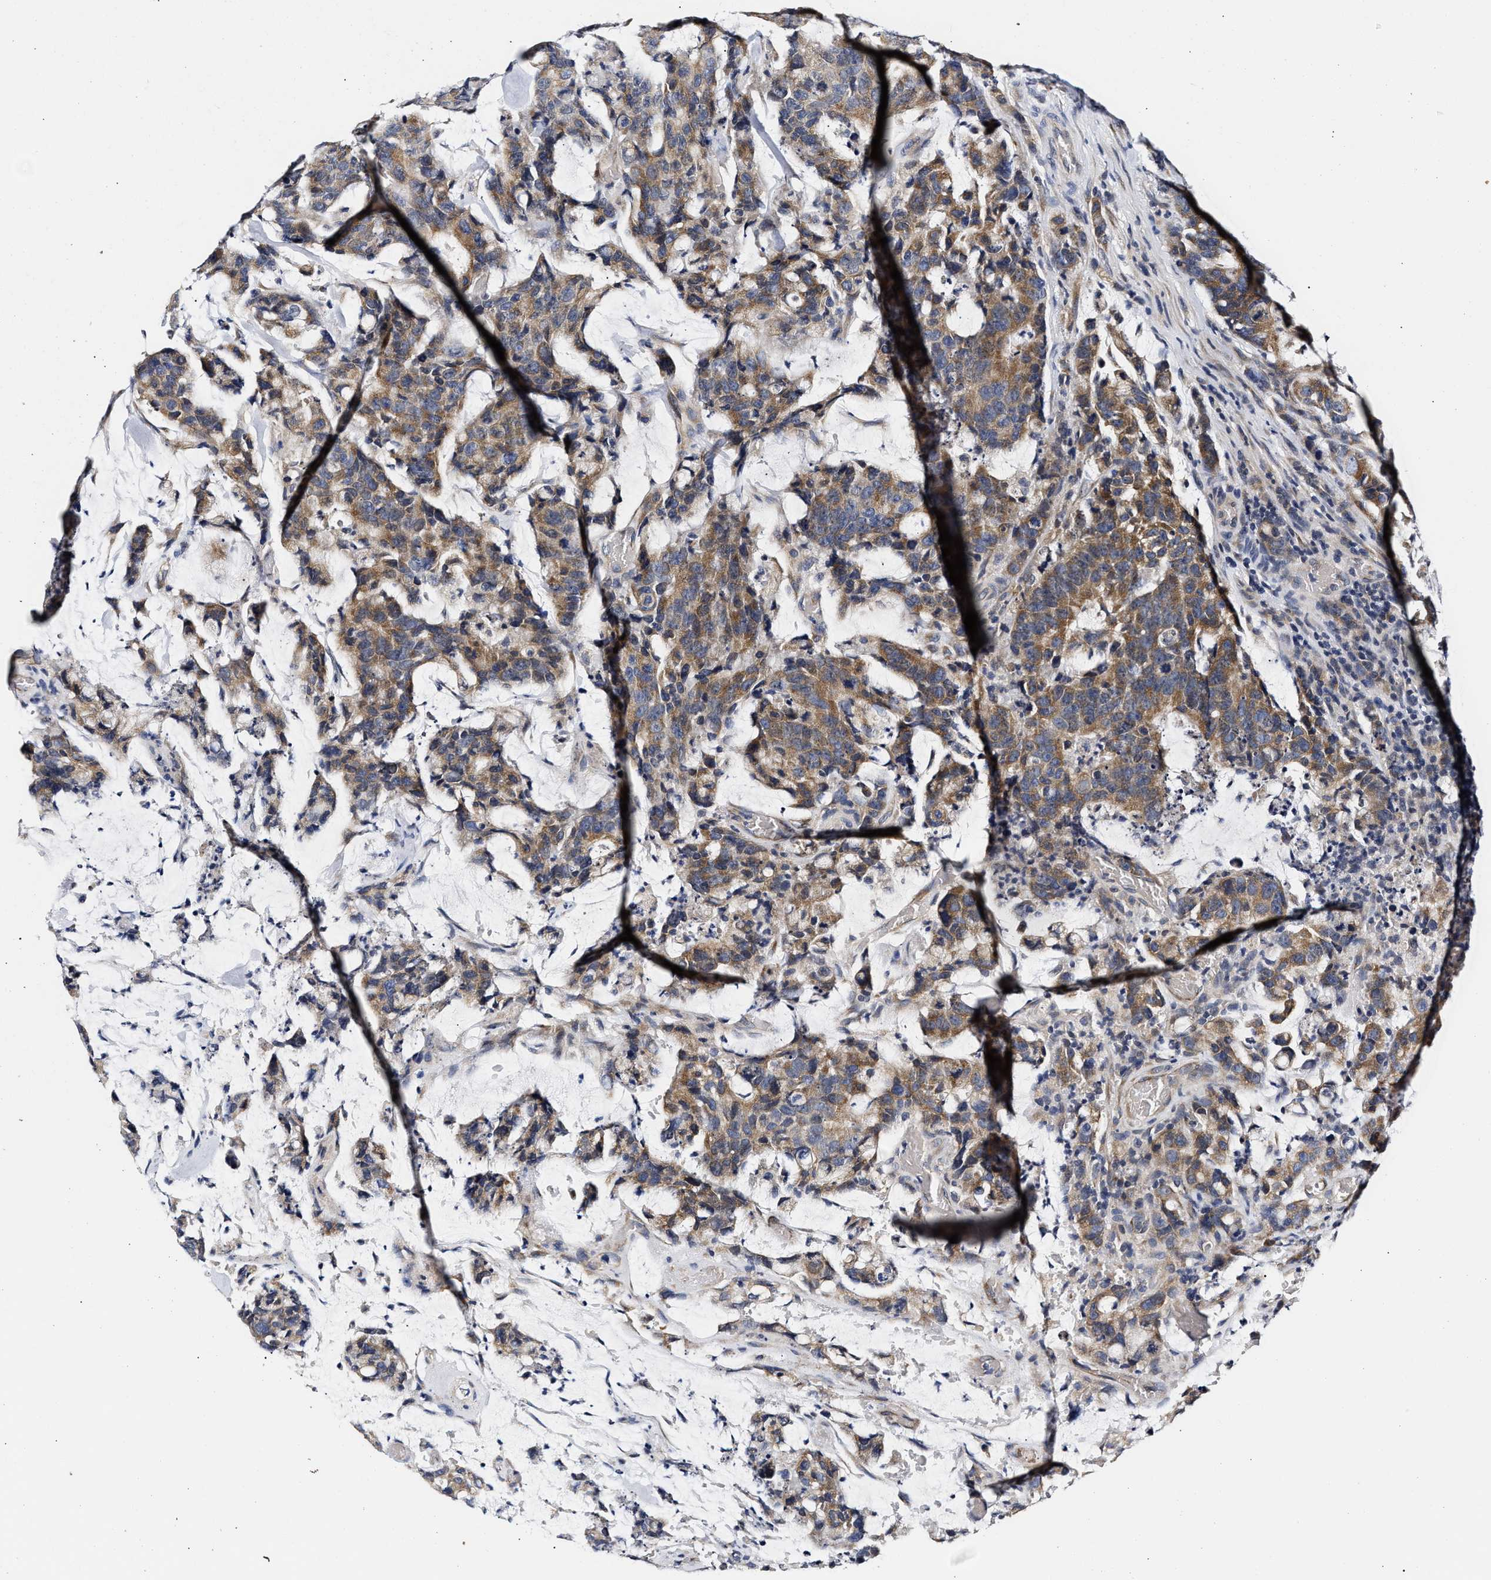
{"staining": {"intensity": "moderate", "quantity": ">75%", "location": "cytoplasmic/membranous"}, "tissue": "colorectal cancer", "cell_type": "Tumor cells", "image_type": "cancer", "snomed": [{"axis": "morphology", "description": "Adenocarcinoma, NOS"}, {"axis": "topography", "description": "Colon"}], "caption": "Tumor cells show moderate cytoplasmic/membranous staining in approximately >75% of cells in colorectal cancer. (DAB = brown stain, brightfield microscopy at high magnification).", "gene": "RINT1", "patient": {"sex": "female", "age": 86}}